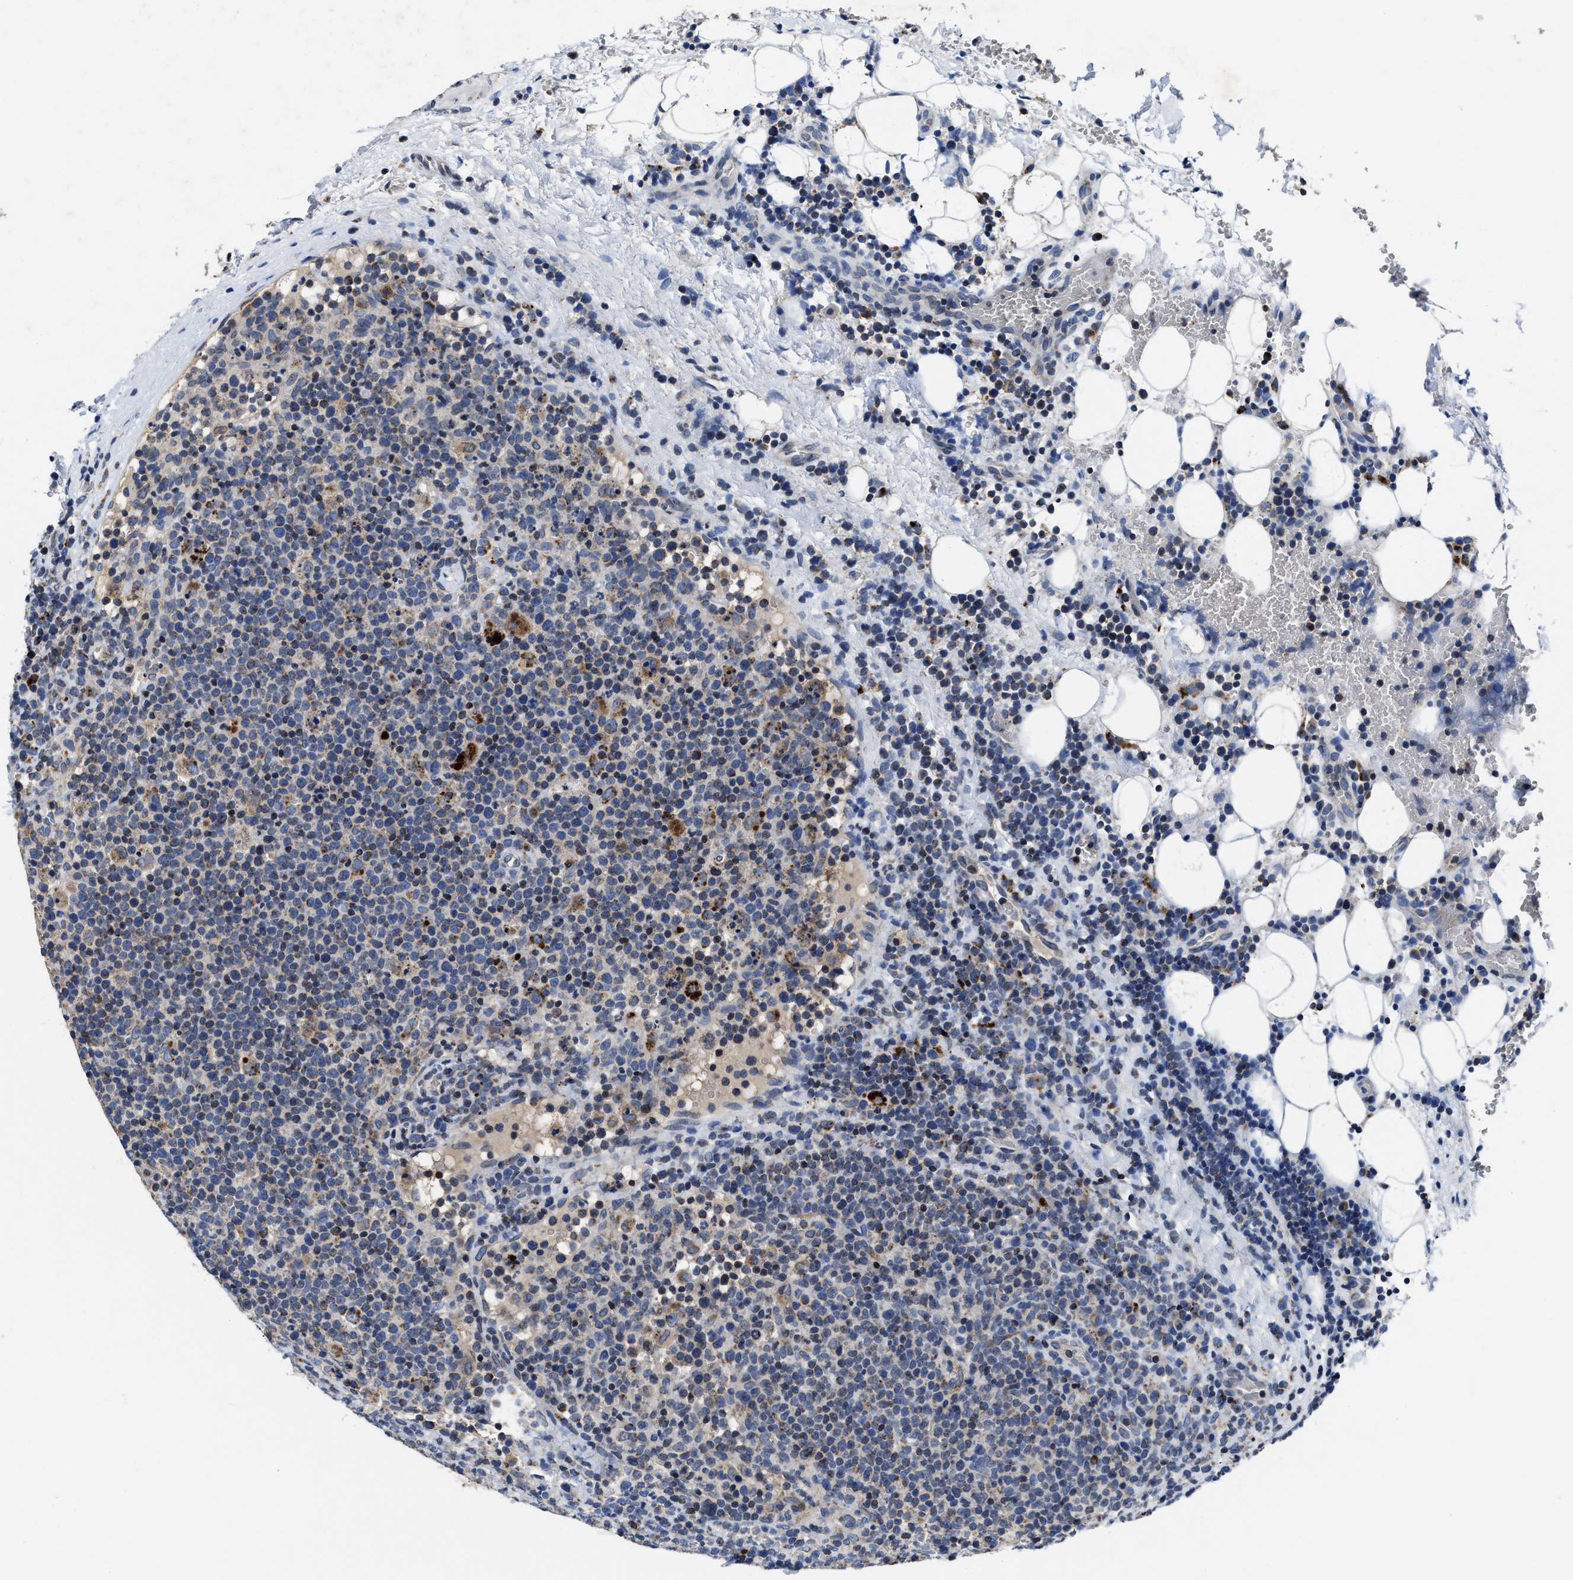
{"staining": {"intensity": "moderate", "quantity": "<25%", "location": "cytoplasmic/membranous"}, "tissue": "lymphoma", "cell_type": "Tumor cells", "image_type": "cancer", "snomed": [{"axis": "morphology", "description": "Malignant lymphoma, non-Hodgkin's type, High grade"}, {"axis": "topography", "description": "Lymph node"}], "caption": "A histopathology image of lymphoma stained for a protein exhibits moderate cytoplasmic/membranous brown staining in tumor cells.", "gene": "CACNA1D", "patient": {"sex": "male", "age": 61}}